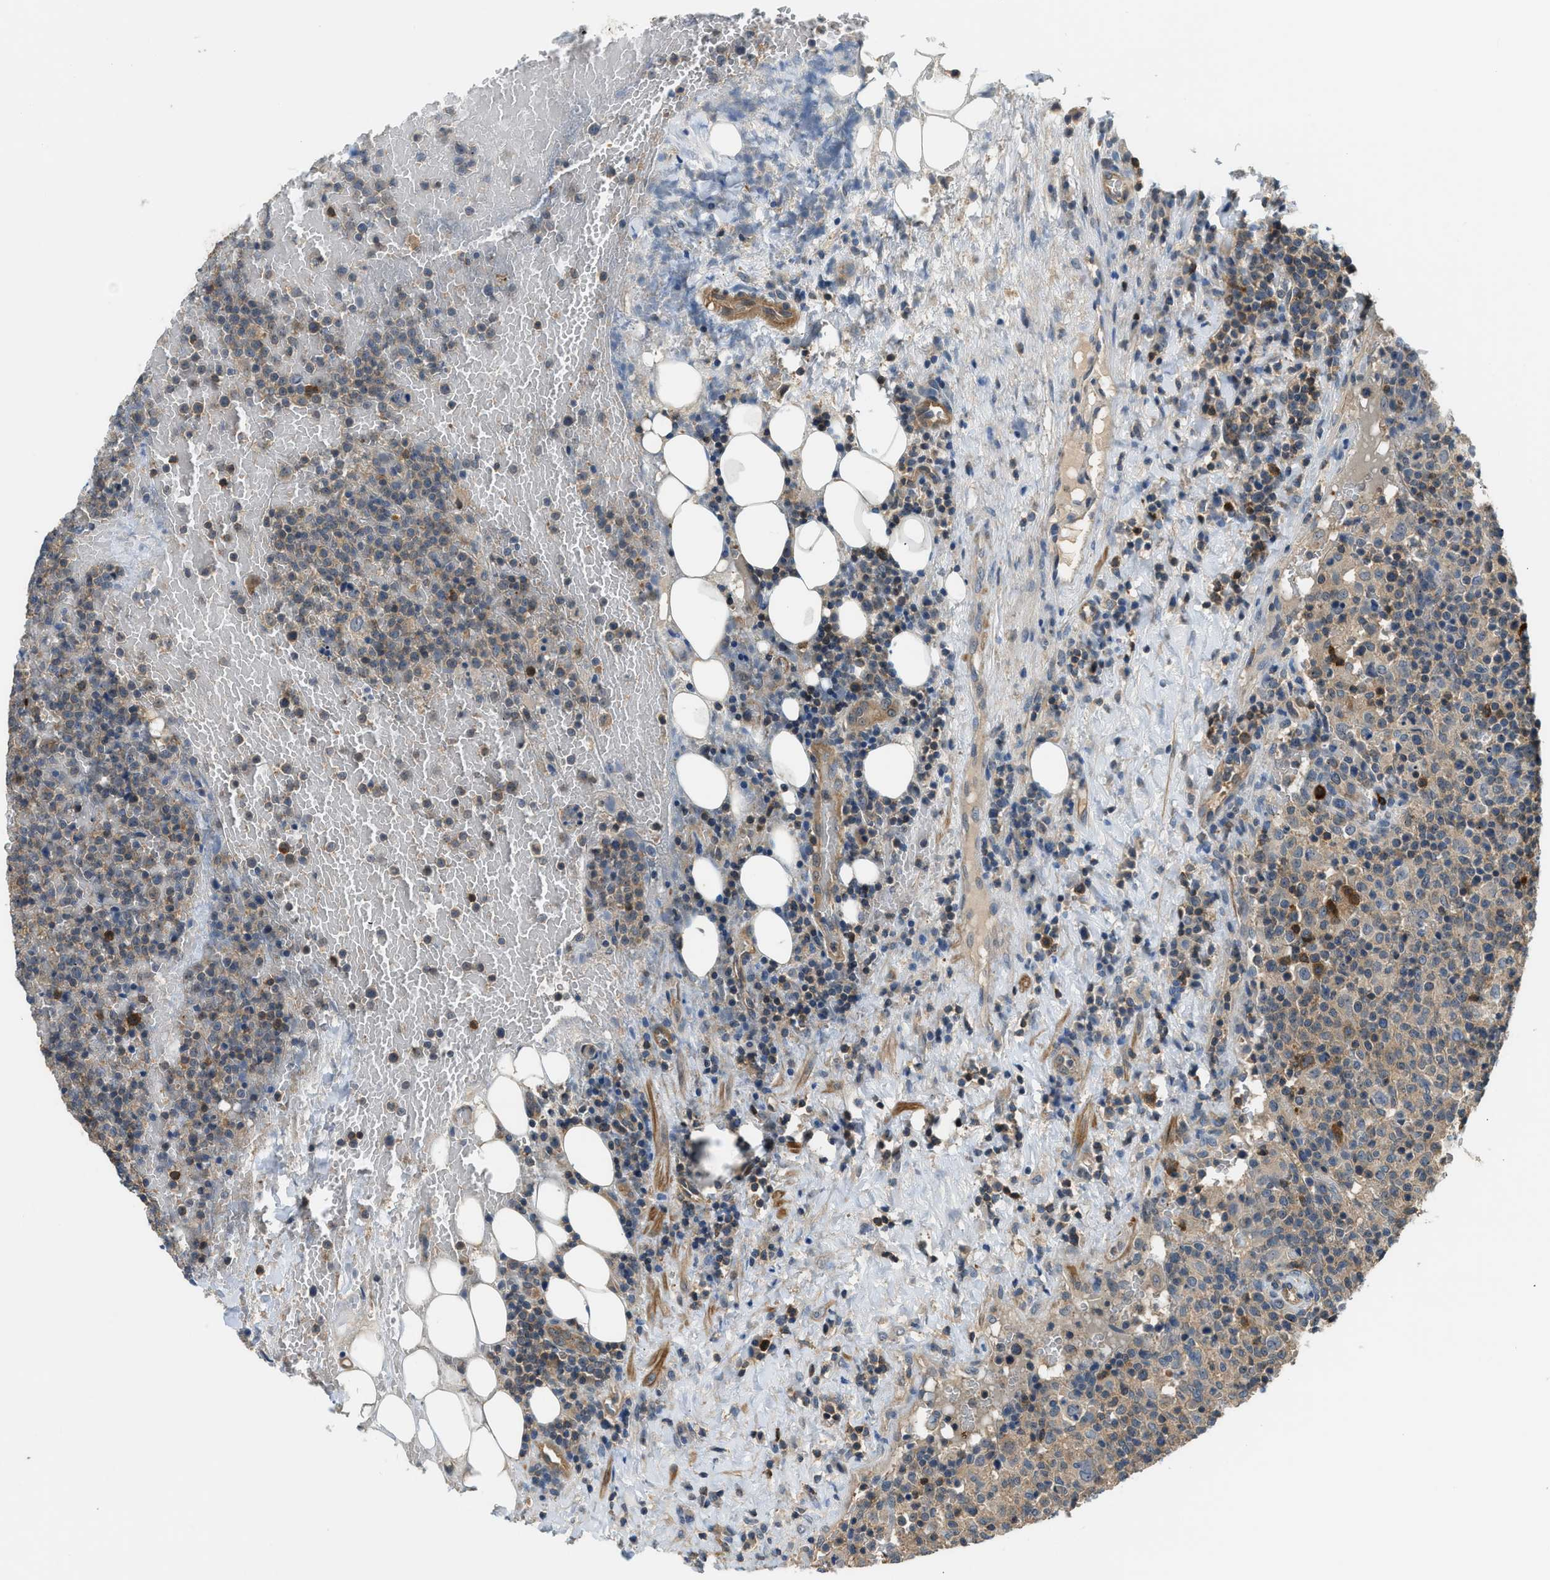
{"staining": {"intensity": "weak", "quantity": ">75%", "location": "cytoplasmic/membranous"}, "tissue": "lymphoma", "cell_type": "Tumor cells", "image_type": "cancer", "snomed": [{"axis": "morphology", "description": "Malignant lymphoma, non-Hodgkin's type, High grade"}, {"axis": "topography", "description": "Lymph node"}], "caption": "This image demonstrates lymphoma stained with IHC to label a protein in brown. The cytoplasmic/membranous of tumor cells show weak positivity for the protein. Nuclei are counter-stained blue.", "gene": "CBLB", "patient": {"sex": "male", "age": 61}}